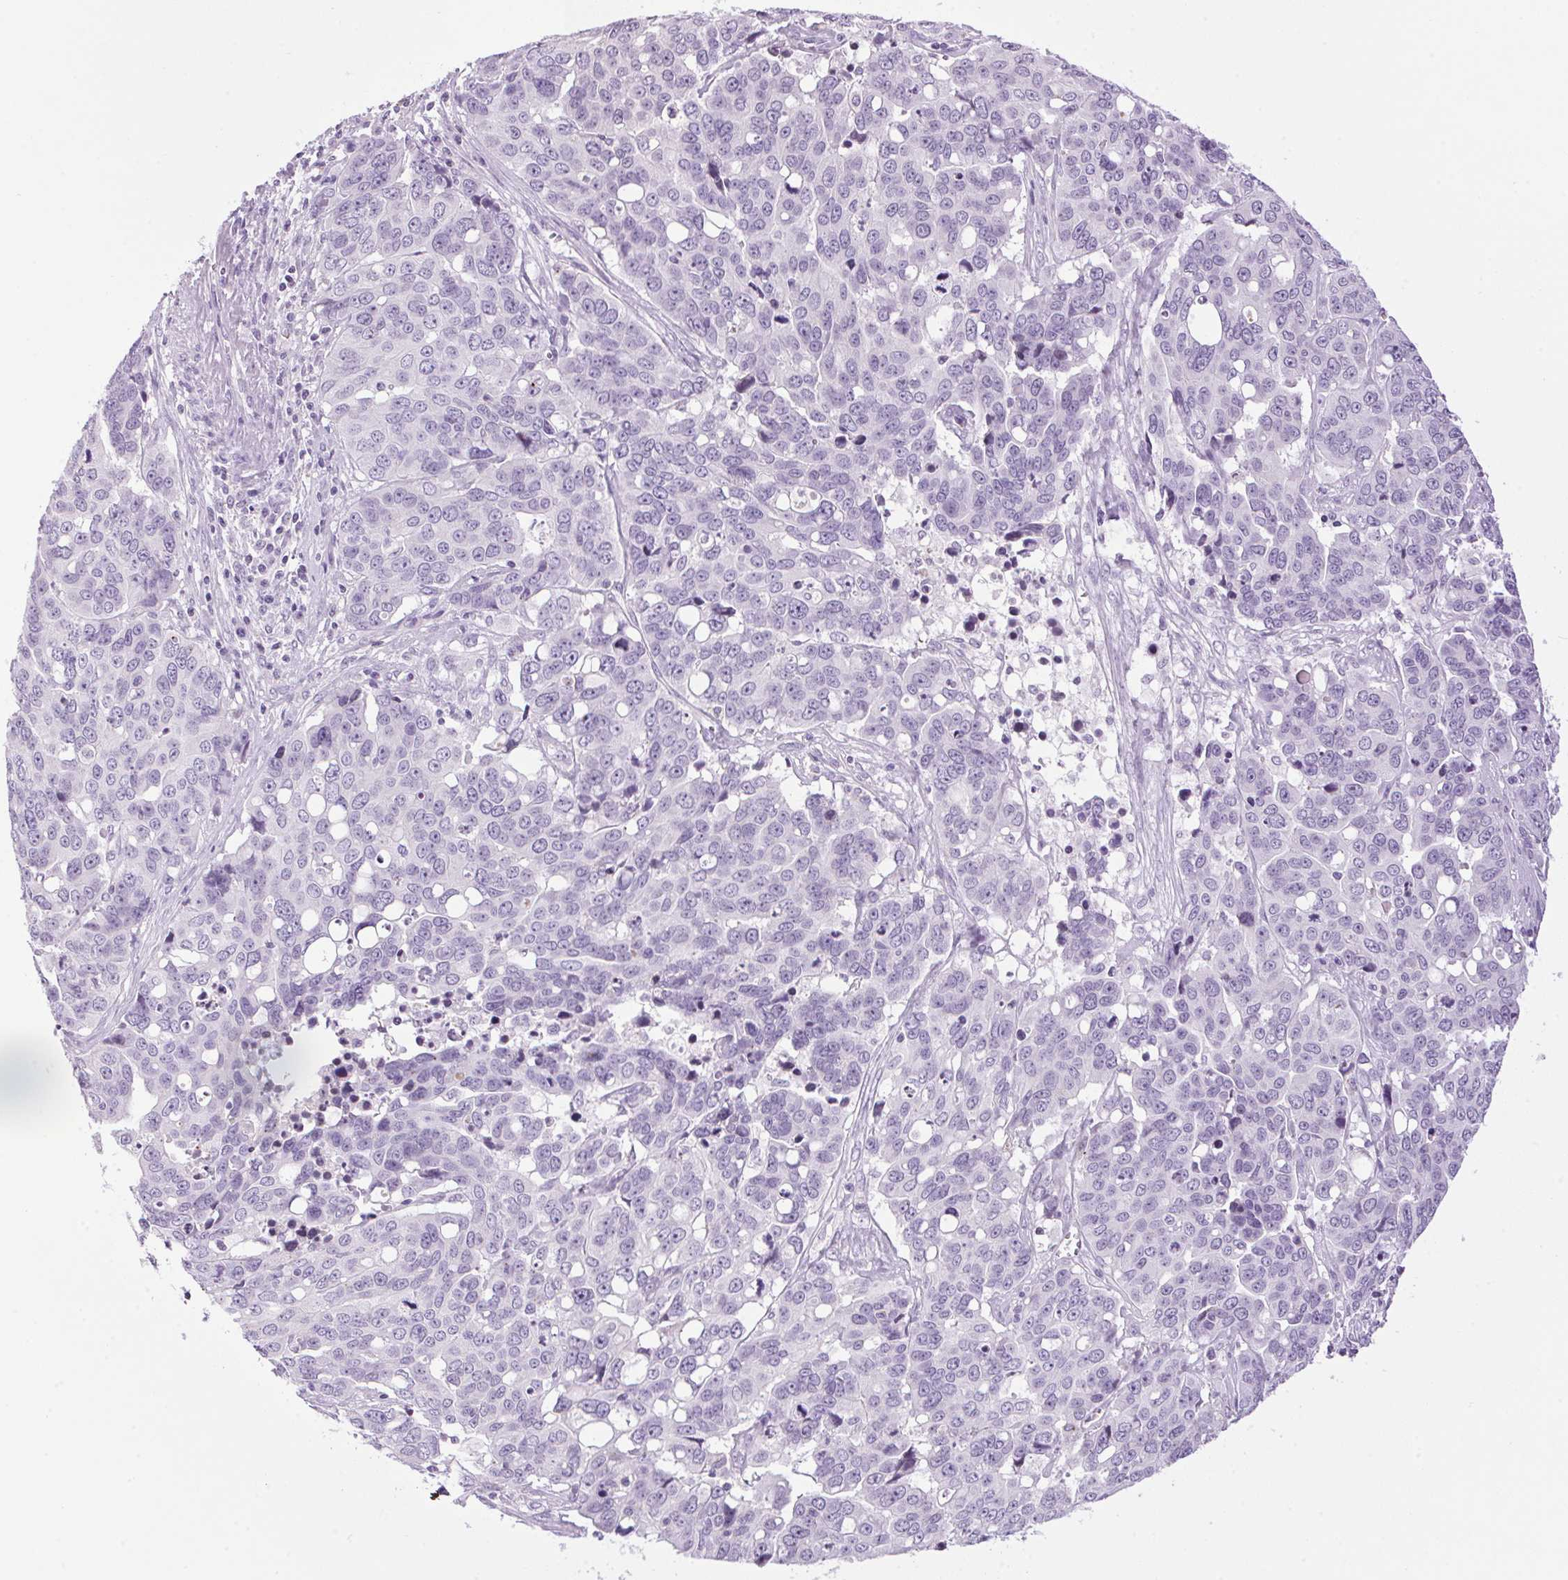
{"staining": {"intensity": "negative", "quantity": "none", "location": "none"}, "tissue": "ovarian cancer", "cell_type": "Tumor cells", "image_type": "cancer", "snomed": [{"axis": "morphology", "description": "Carcinoma, endometroid"}, {"axis": "topography", "description": "Ovary"}], "caption": "This is an immunohistochemistry (IHC) image of endometroid carcinoma (ovarian). There is no positivity in tumor cells.", "gene": "TMEM88B", "patient": {"sex": "female", "age": 78}}